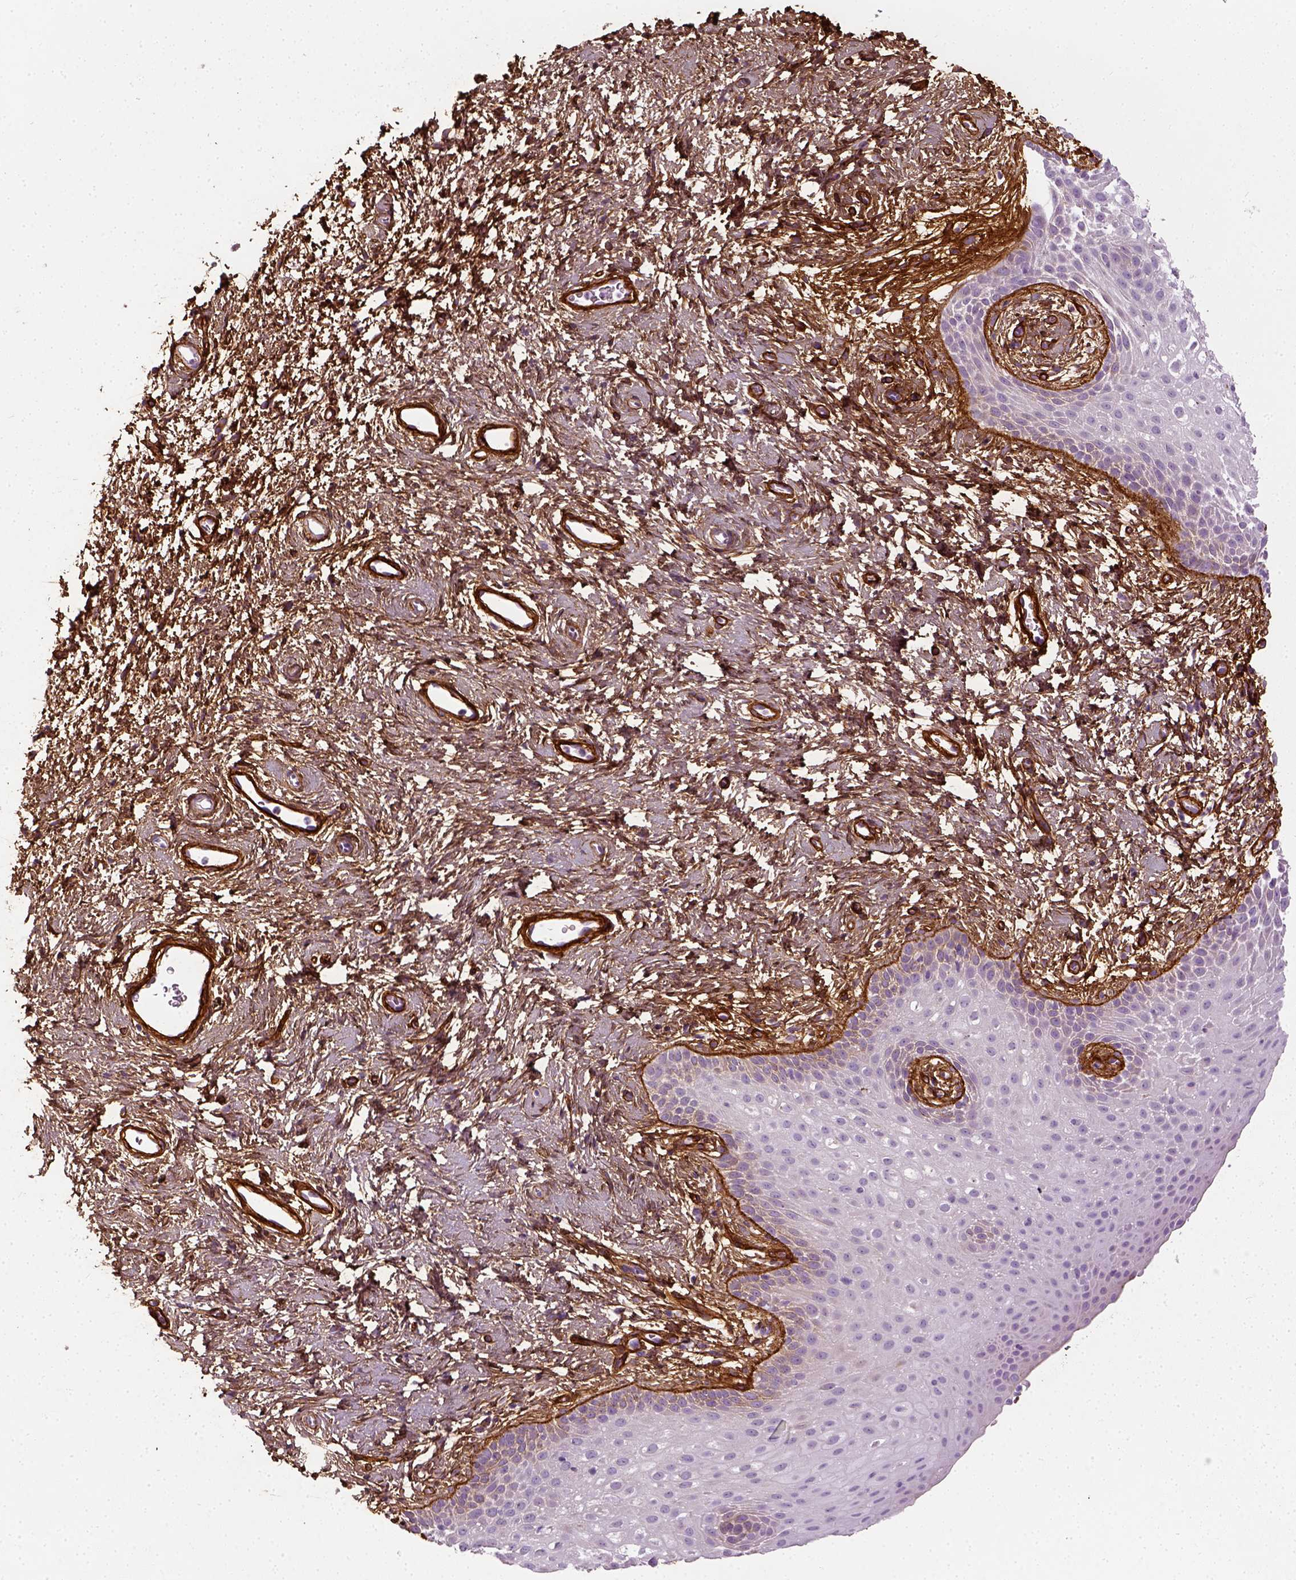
{"staining": {"intensity": "negative", "quantity": "none", "location": "none"}, "tissue": "skin", "cell_type": "Epidermal cells", "image_type": "normal", "snomed": [{"axis": "morphology", "description": "Normal tissue, NOS"}, {"axis": "topography", "description": "Anal"}], "caption": "IHC of benign human skin exhibits no positivity in epidermal cells.", "gene": "COL6A2", "patient": {"sex": "female", "age": 46}}